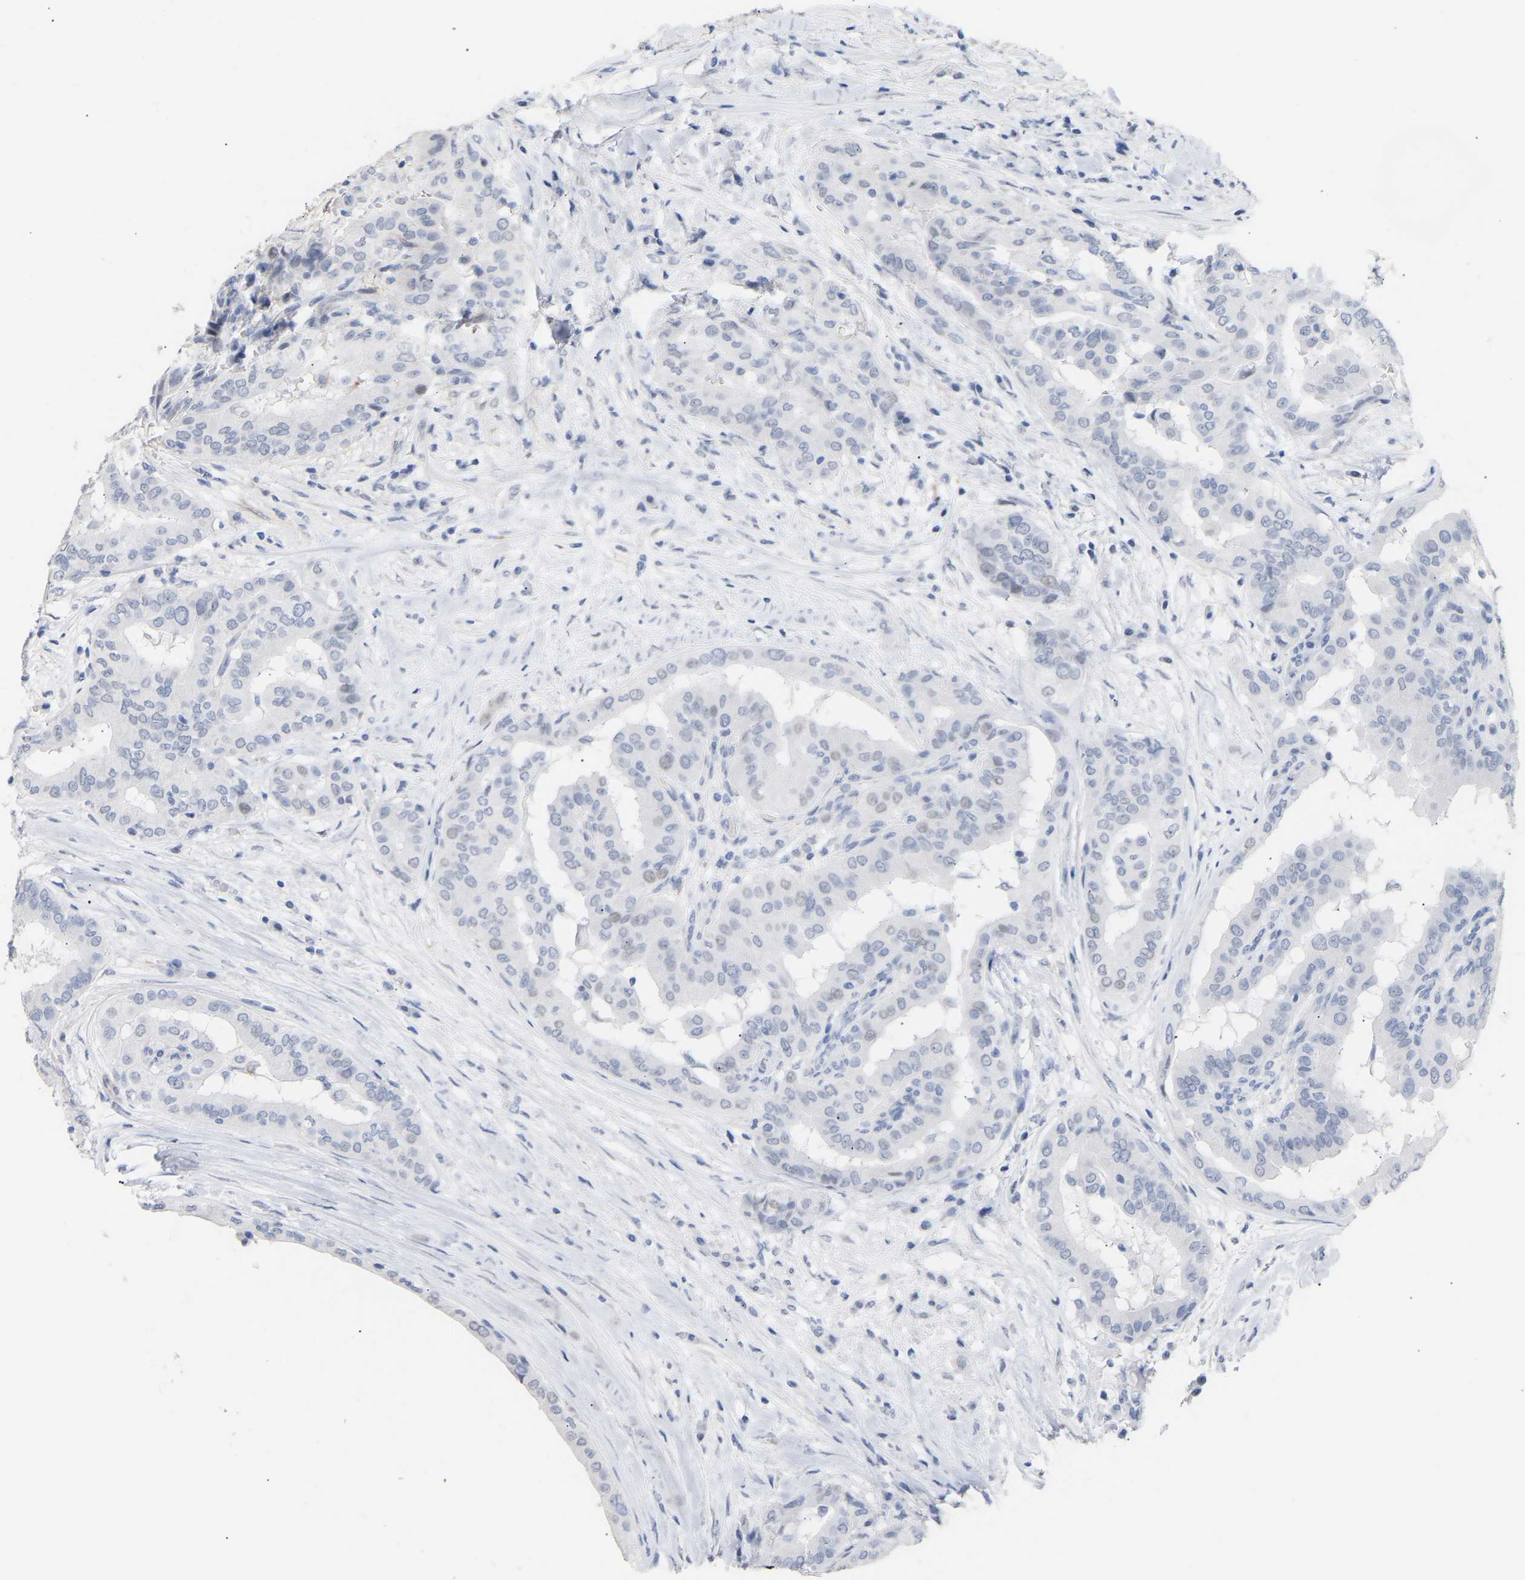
{"staining": {"intensity": "negative", "quantity": "none", "location": "none"}, "tissue": "thyroid cancer", "cell_type": "Tumor cells", "image_type": "cancer", "snomed": [{"axis": "morphology", "description": "Papillary adenocarcinoma, NOS"}, {"axis": "topography", "description": "Thyroid gland"}], "caption": "Tumor cells show no significant protein expression in thyroid papillary adenocarcinoma.", "gene": "AMPH", "patient": {"sex": "male", "age": 33}}